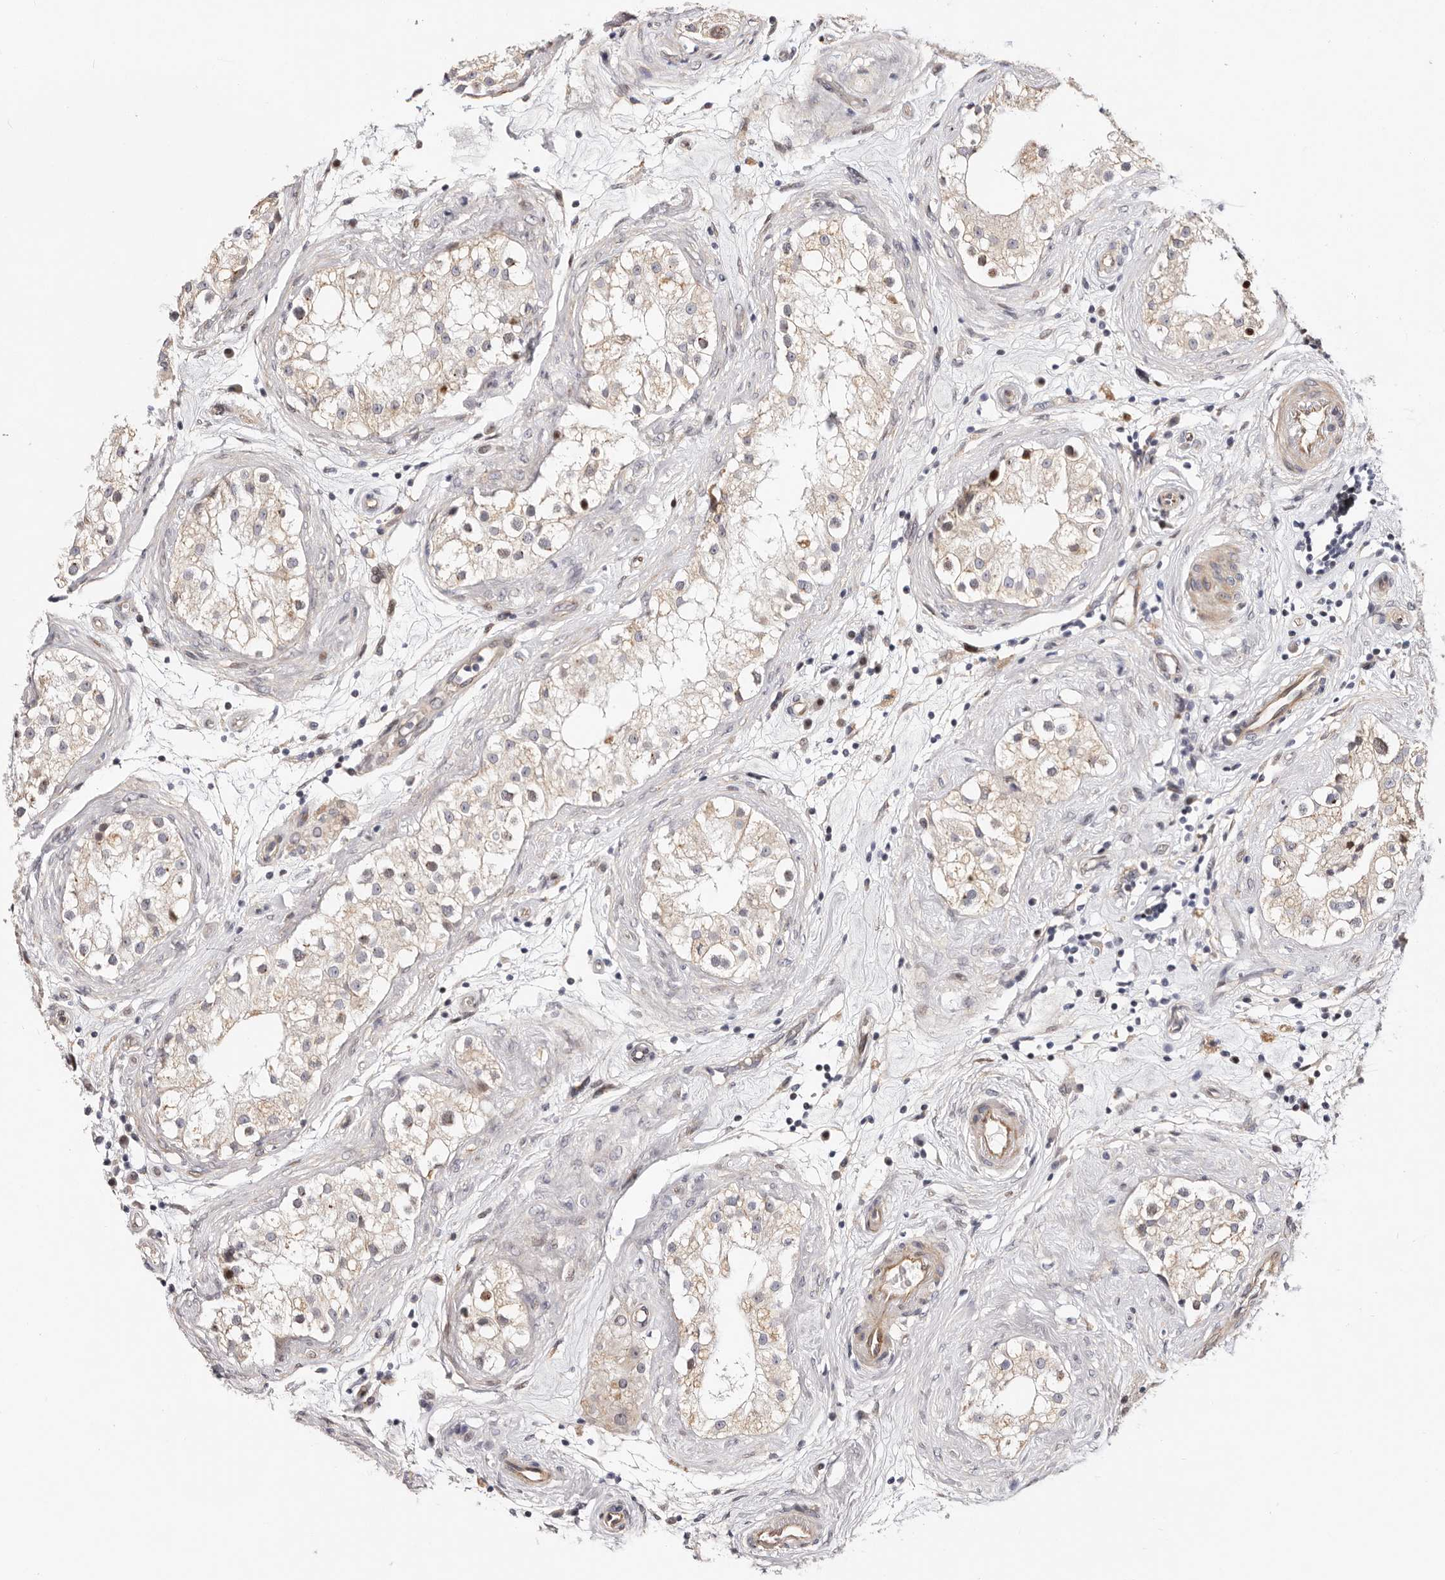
{"staining": {"intensity": "moderate", "quantity": "25%-75%", "location": "cytoplasmic/membranous,nuclear"}, "tissue": "testis", "cell_type": "Cells in seminiferous ducts", "image_type": "normal", "snomed": [{"axis": "morphology", "description": "Normal tissue, NOS"}, {"axis": "topography", "description": "Testis"}], "caption": "About 25%-75% of cells in seminiferous ducts in benign testis show moderate cytoplasmic/membranous,nuclear protein expression as visualized by brown immunohistochemical staining.", "gene": "EPHX3", "patient": {"sex": "male", "age": 84}}